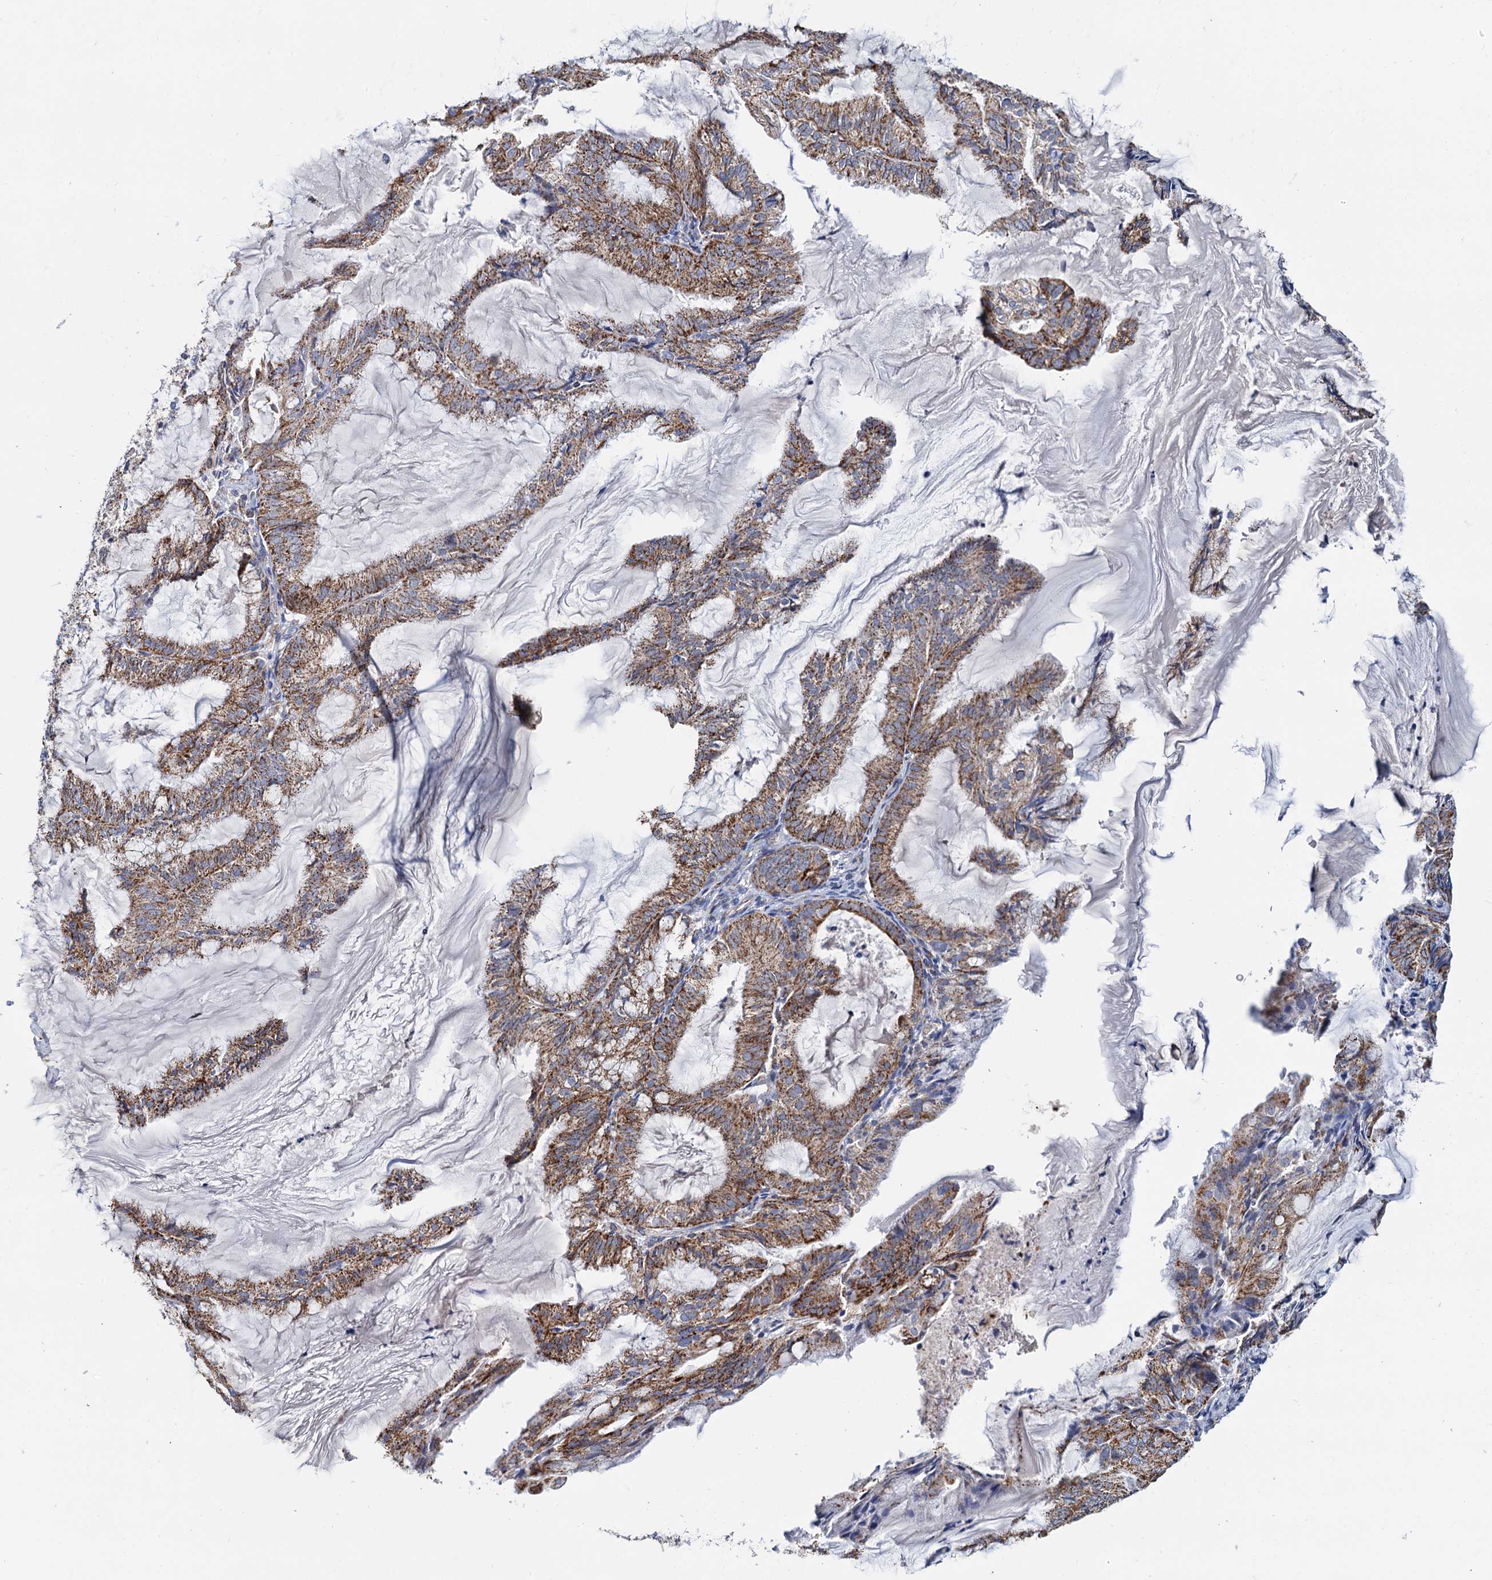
{"staining": {"intensity": "strong", "quantity": ">75%", "location": "cytoplasmic/membranous"}, "tissue": "endometrial cancer", "cell_type": "Tumor cells", "image_type": "cancer", "snomed": [{"axis": "morphology", "description": "Adenocarcinoma, NOS"}, {"axis": "topography", "description": "Endometrium"}], "caption": "Strong cytoplasmic/membranous expression for a protein is identified in approximately >75% of tumor cells of endometrial adenocarcinoma using immunohistochemistry (IHC).", "gene": "C2CD3", "patient": {"sex": "female", "age": 86}}